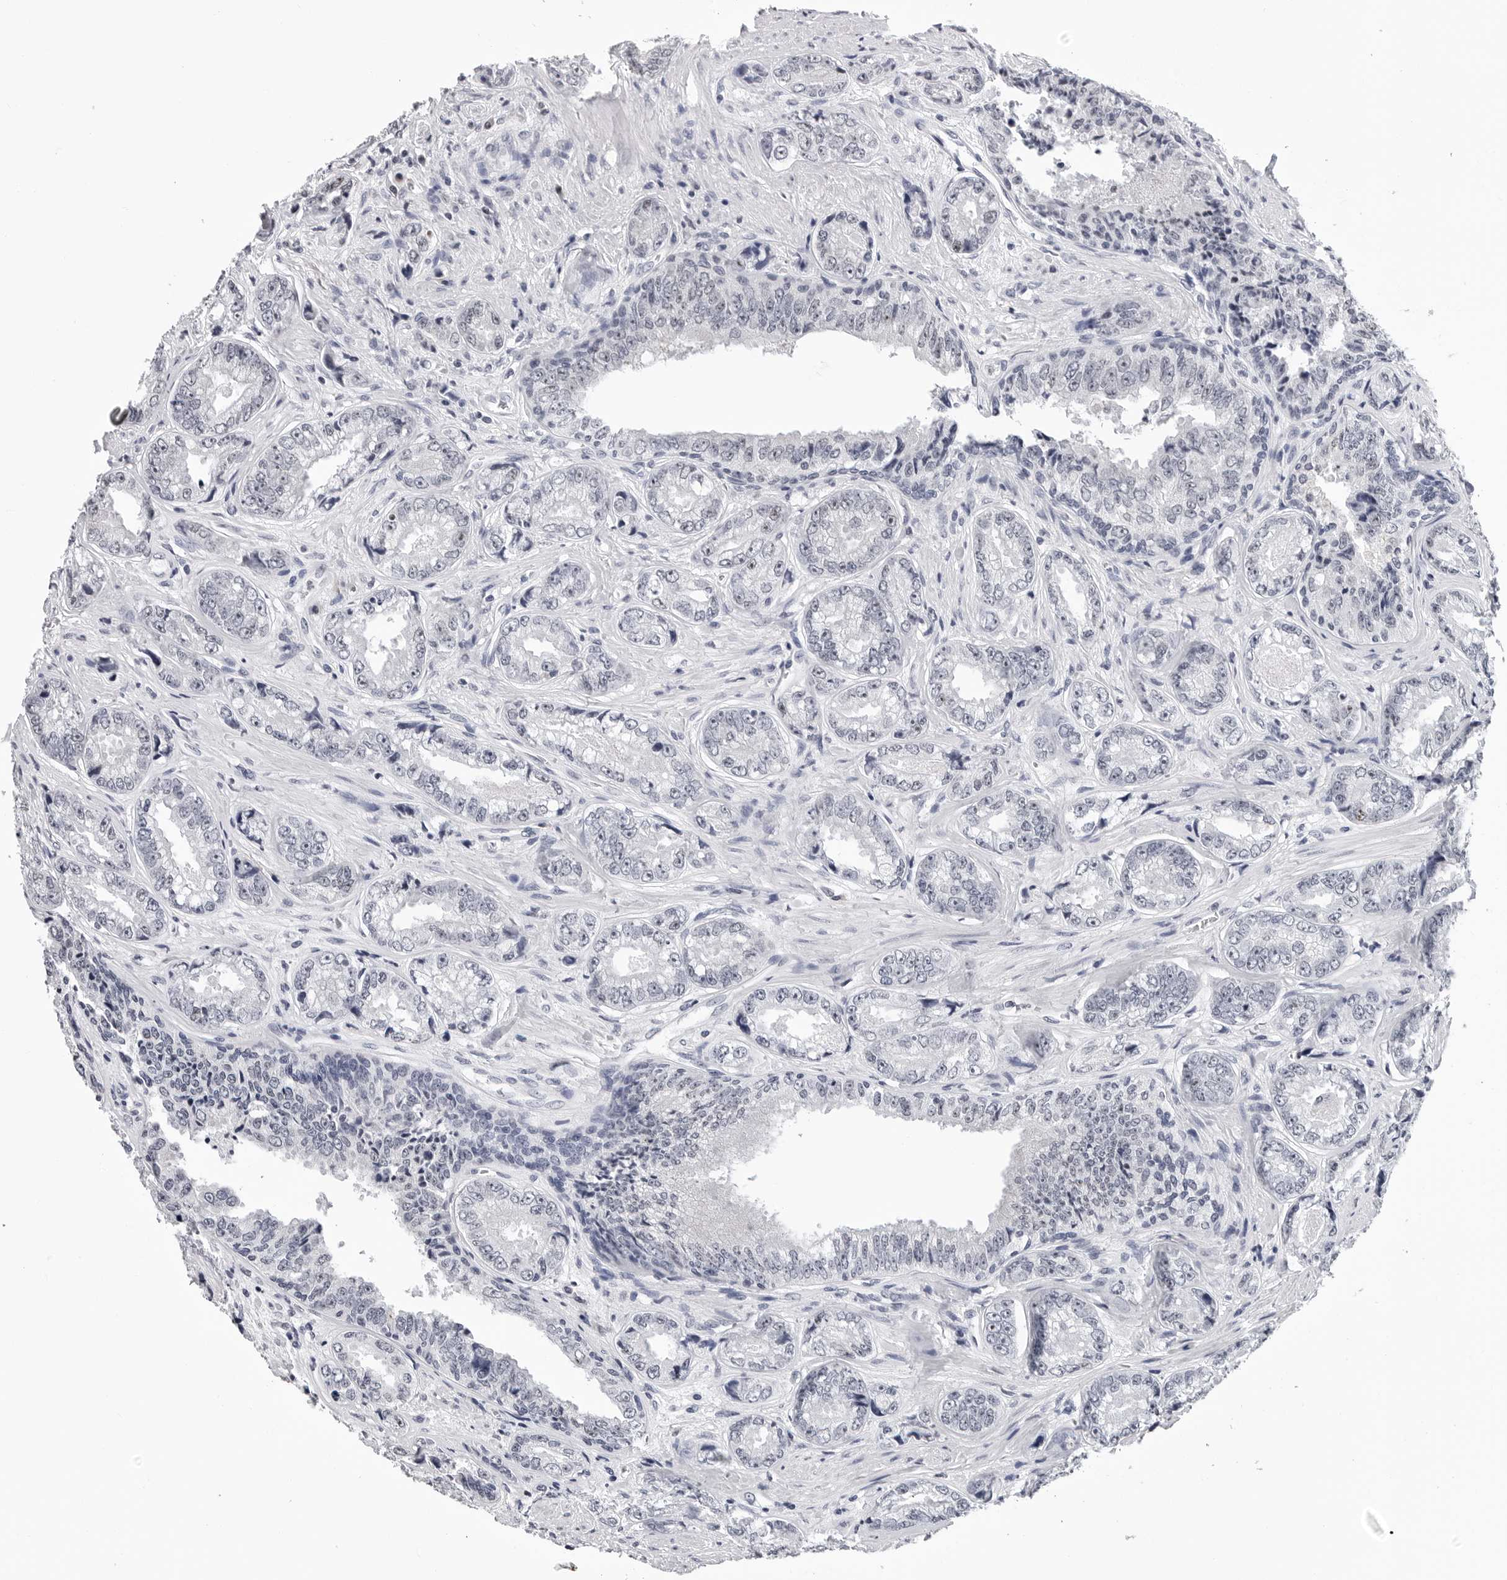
{"staining": {"intensity": "negative", "quantity": "none", "location": "none"}, "tissue": "prostate cancer", "cell_type": "Tumor cells", "image_type": "cancer", "snomed": [{"axis": "morphology", "description": "Adenocarcinoma, High grade"}, {"axis": "topography", "description": "Prostate"}], "caption": "A histopathology image of prostate adenocarcinoma (high-grade) stained for a protein exhibits no brown staining in tumor cells.", "gene": "GNL2", "patient": {"sex": "male", "age": 61}}